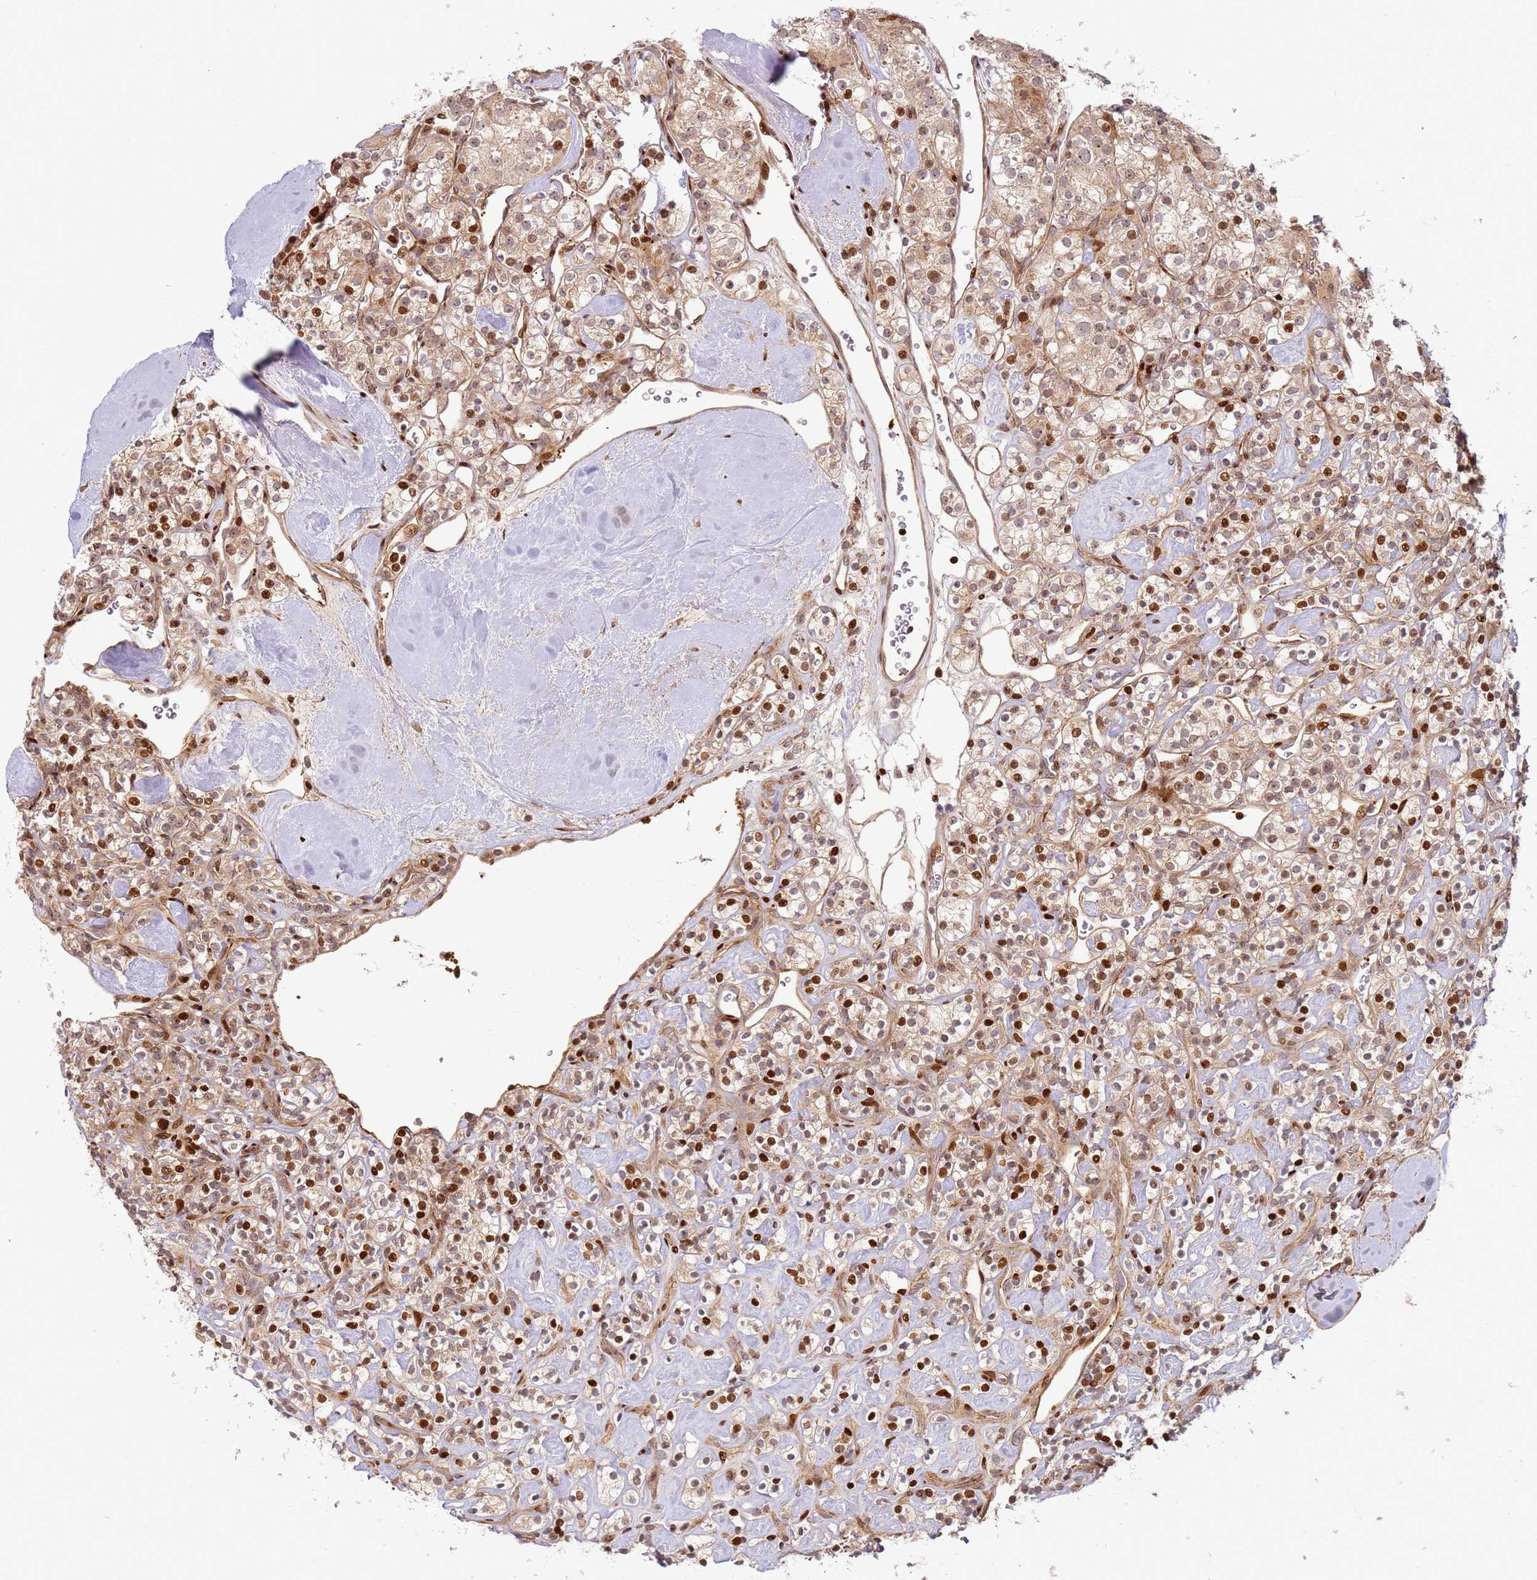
{"staining": {"intensity": "moderate", "quantity": ">75%", "location": "cytoplasmic/membranous,nuclear"}, "tissue": "renal cancer", "cell_type": "Tumor cells", "image_type": "cancer", "snomed": [{"axis": "morphology", "description": "Adenocarcinoma, NOS"}, {"axis": "topography", "description": "Kidney"}], "caption": "Renal cancer tissue displays moderate cytoplasmic/membranous and nuclear staining in about >75% of tumor cells", "gene": "TMEM233", "patient": {"sex": "male", "age": 77}}